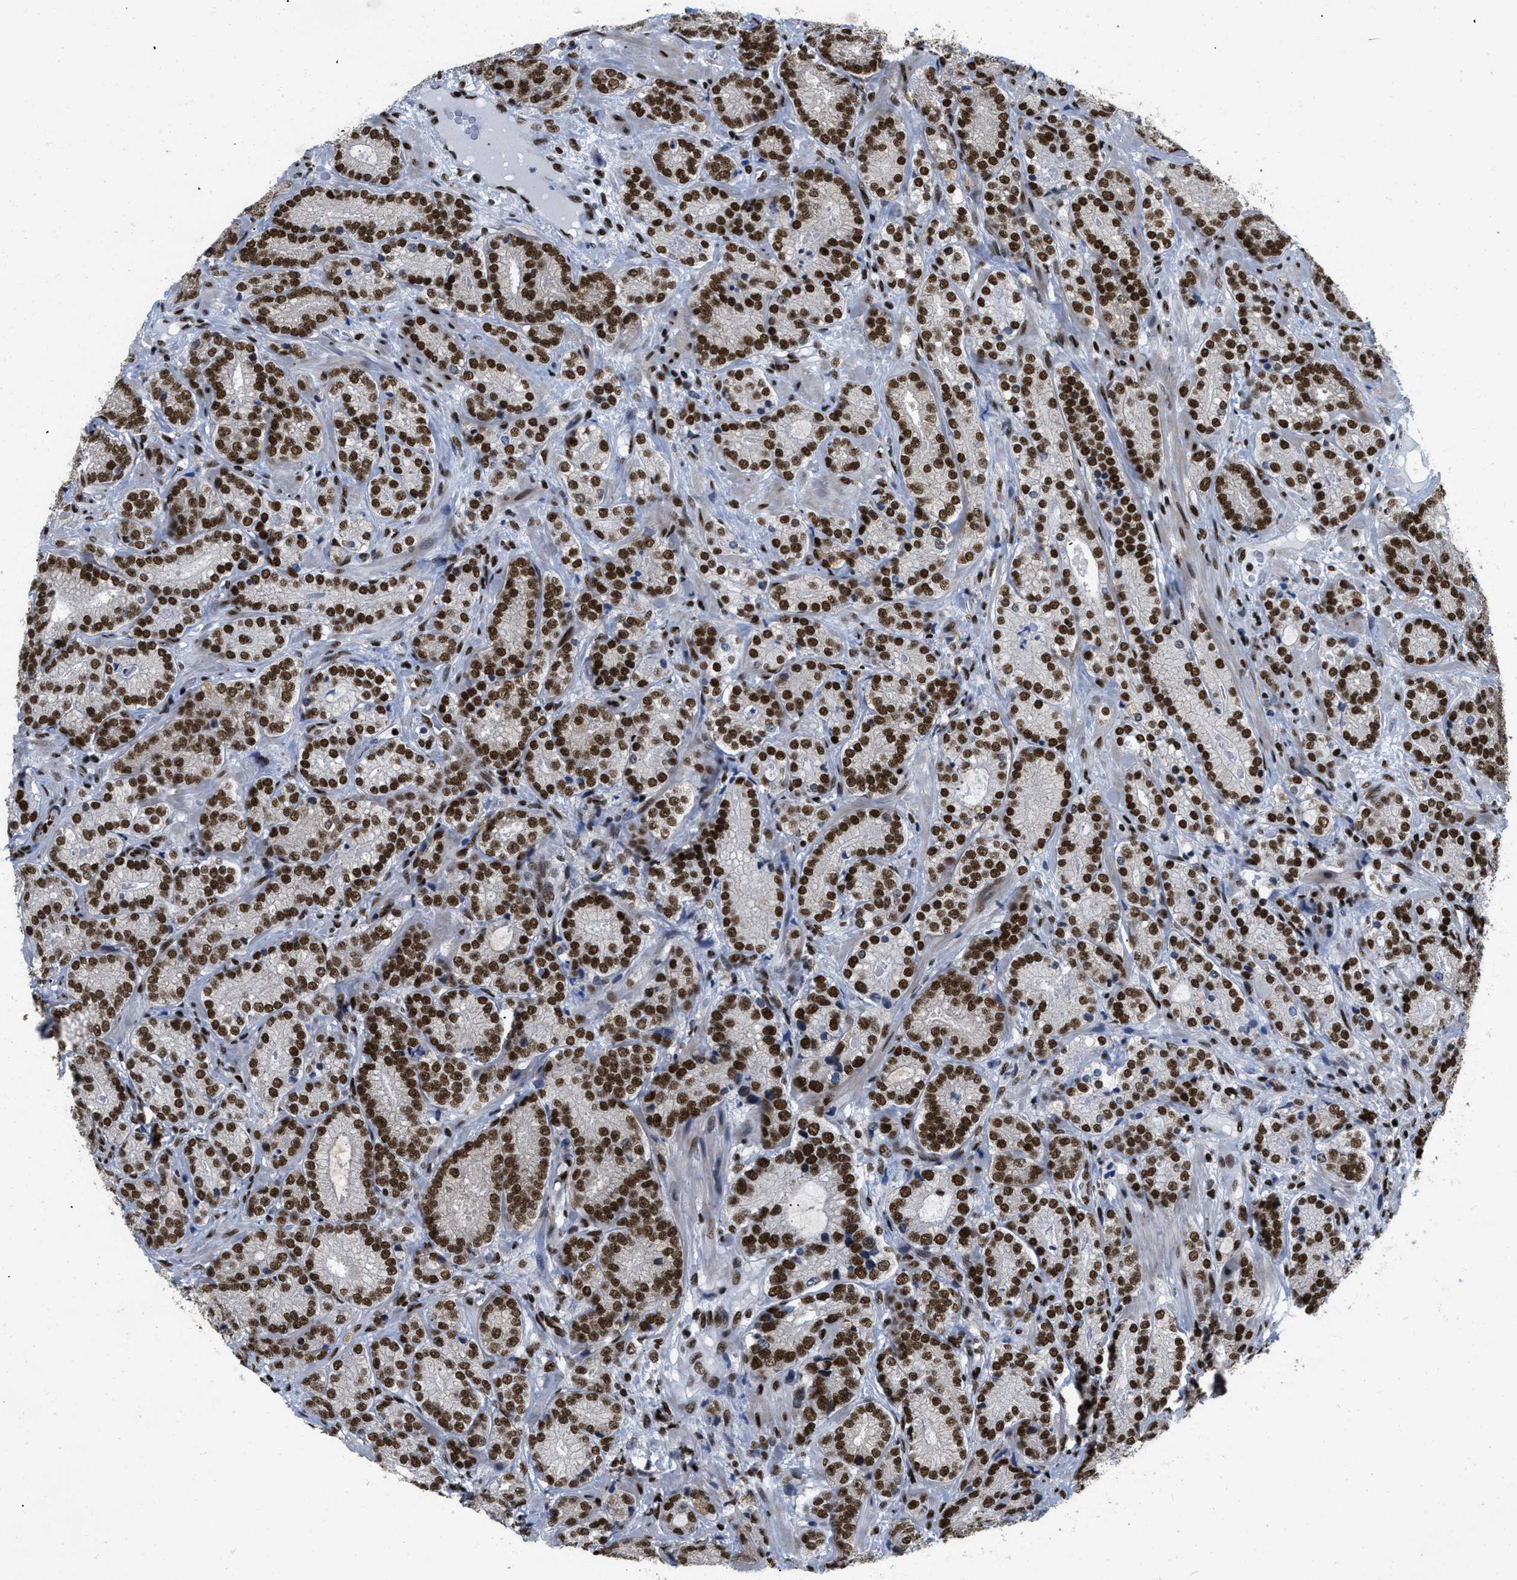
{"staining": {"intensity": "strong", "quantity": ">75%", "location": "nuclear"}, "tissue": "prostate cancer", "cell_type": "Tumor cells", "image_type": "cancer", "snomed": [{"axis": "morphology", "description": "Adenocarcinoma, High grade"}, {"axis": "topography", "description": "Prostate"}], "caption": "Protein analysis of adenocarcinoma (high-grade) (prostate) tissue demonstrates strong nuclear expression in approximately >75% of tumor cells.", "gene": "CREB1", "patient": {"sex": "male", "age": 61}}